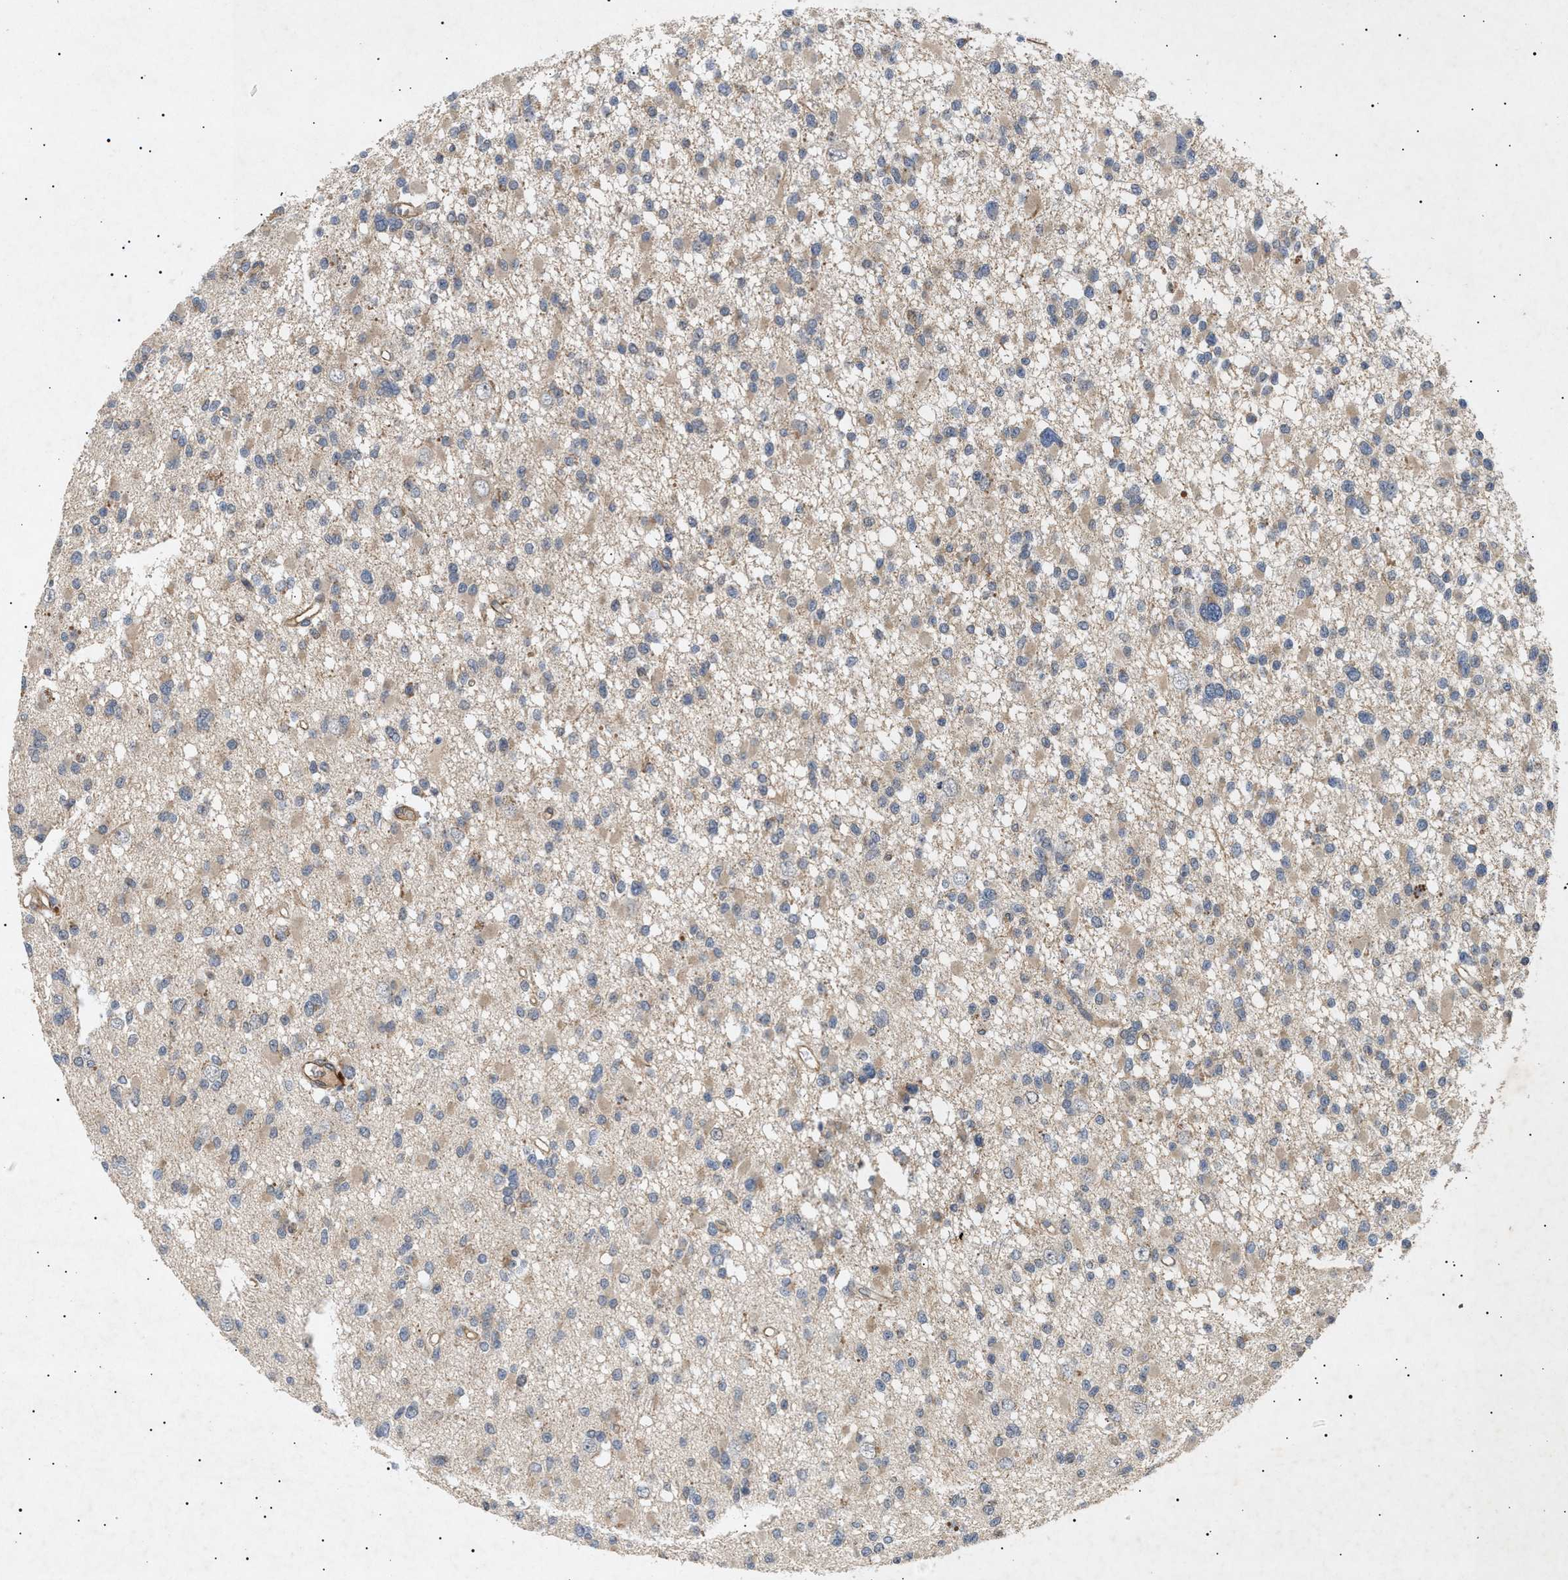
{"staining": {"intensity": "weak", "quantity": ">75%", "location": "cytoplasmic/membranous"}, "tissue": "glioma", "cell_type": "Tumor cells", "image_type": "cancer", "snomed": [{"axis": "morphology", "description": "Glioma, malignant, Low grade"}, {"axis": "topography", "description": "Brain"}], "caption": "This photomicrograph demonstrates glioma stained with IHC to label a protein in brown. The cytoplasmic/membranous of tumor cells show weak positivity for the protein. Nuclei are counter-stained blue.", "gene": "SIRT5", "patient": {"sex": "female", "age": 22}}